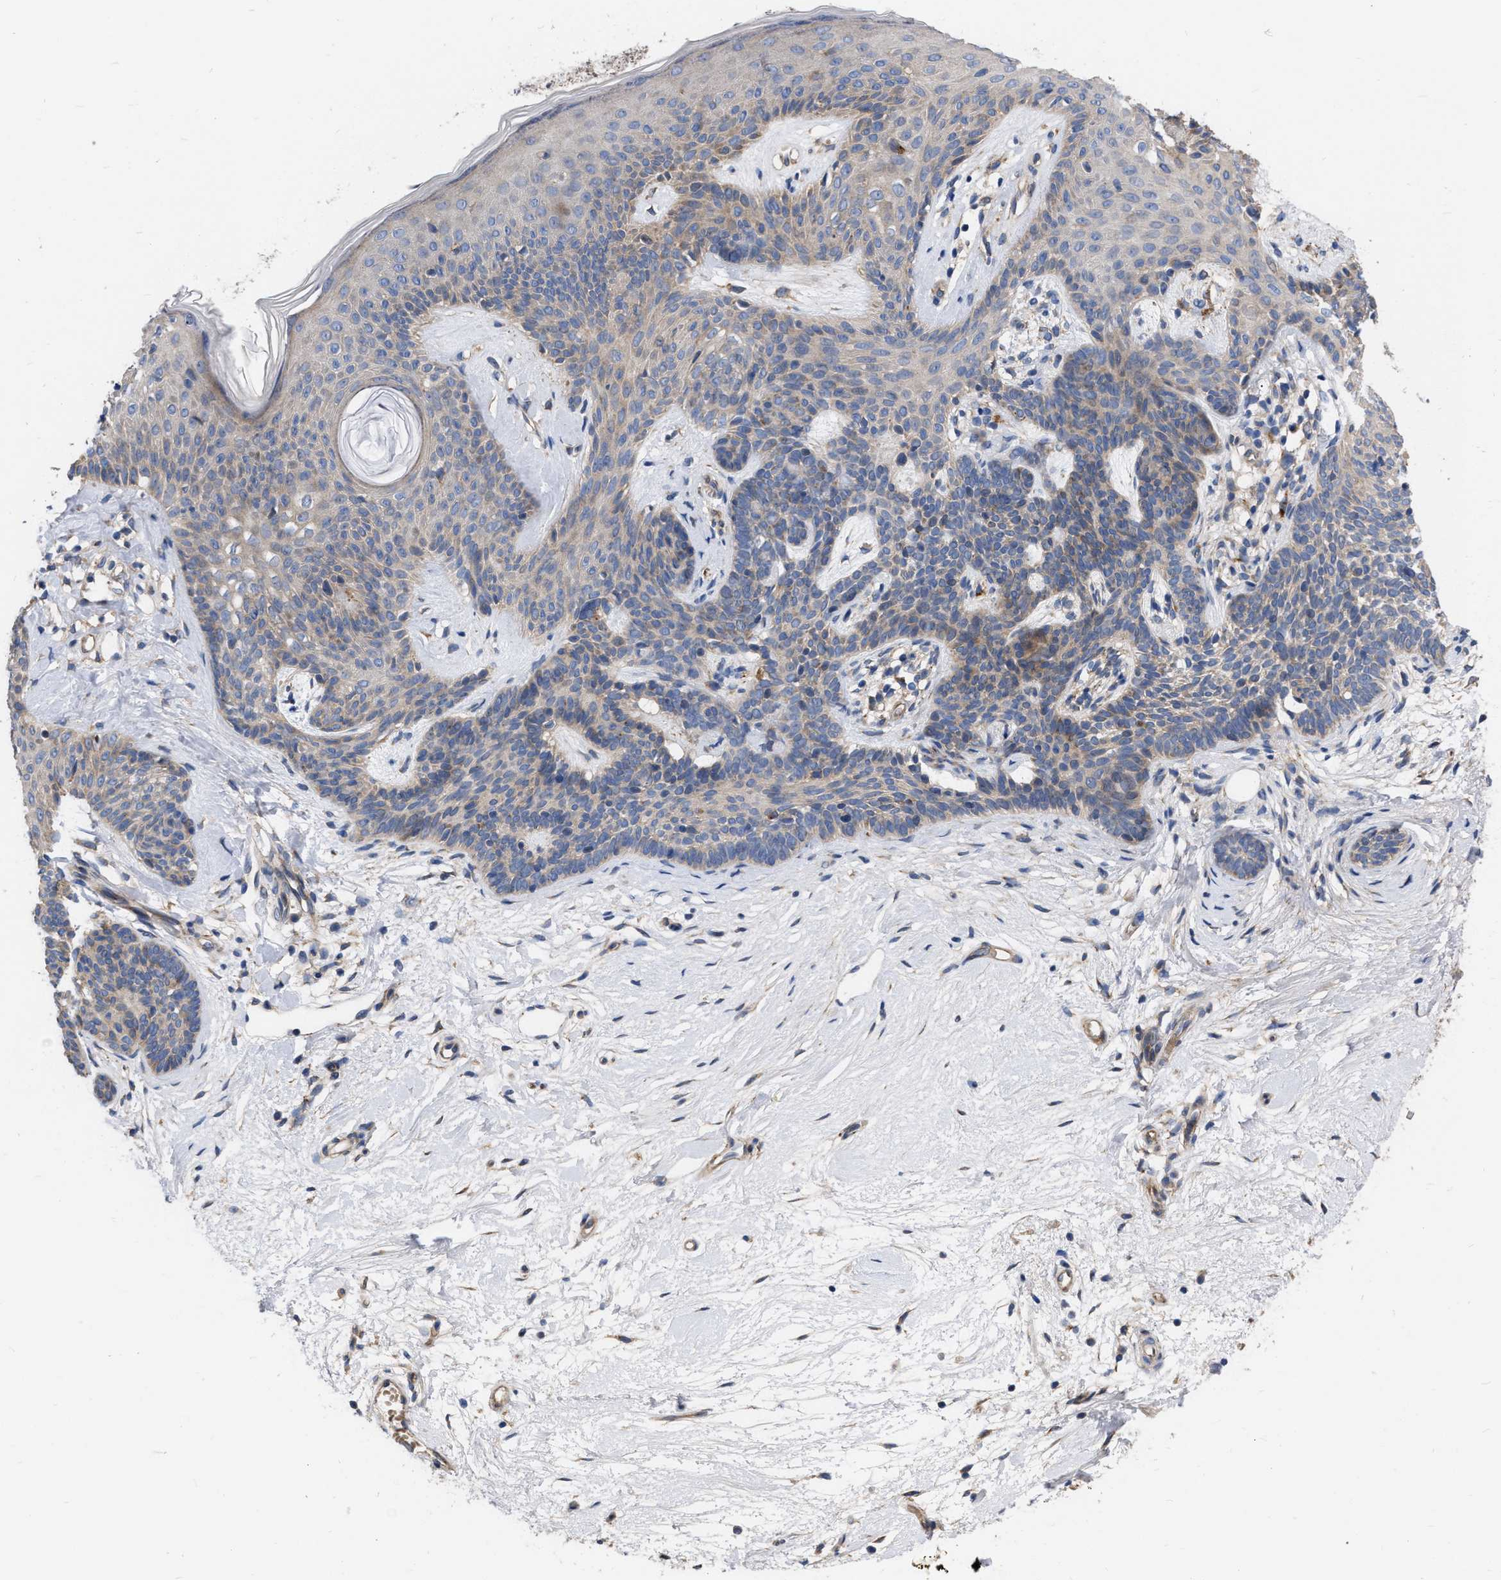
{"staining": {"intensity": "weak", "quantity": "<25%", "location": "cytoplasmic/membranous"}, "tissue": "skin cancer", "cell_type": "Tumor cells", "image_type": "cancer", "snomed": [{"axis": "morphology", "description": "Developmental malformation"}, {"axis": "morphology", "description": "Basal cell carcinoma"}, {"axis": "topography", "description": "Skin"}], "caption": "Tumor cells show no significant protein positivity in basal cell carcinoma (skin). Nuclei are stained in blue.", "gene": "MLST8", "patient": {"sex": "female", "age": 62}}